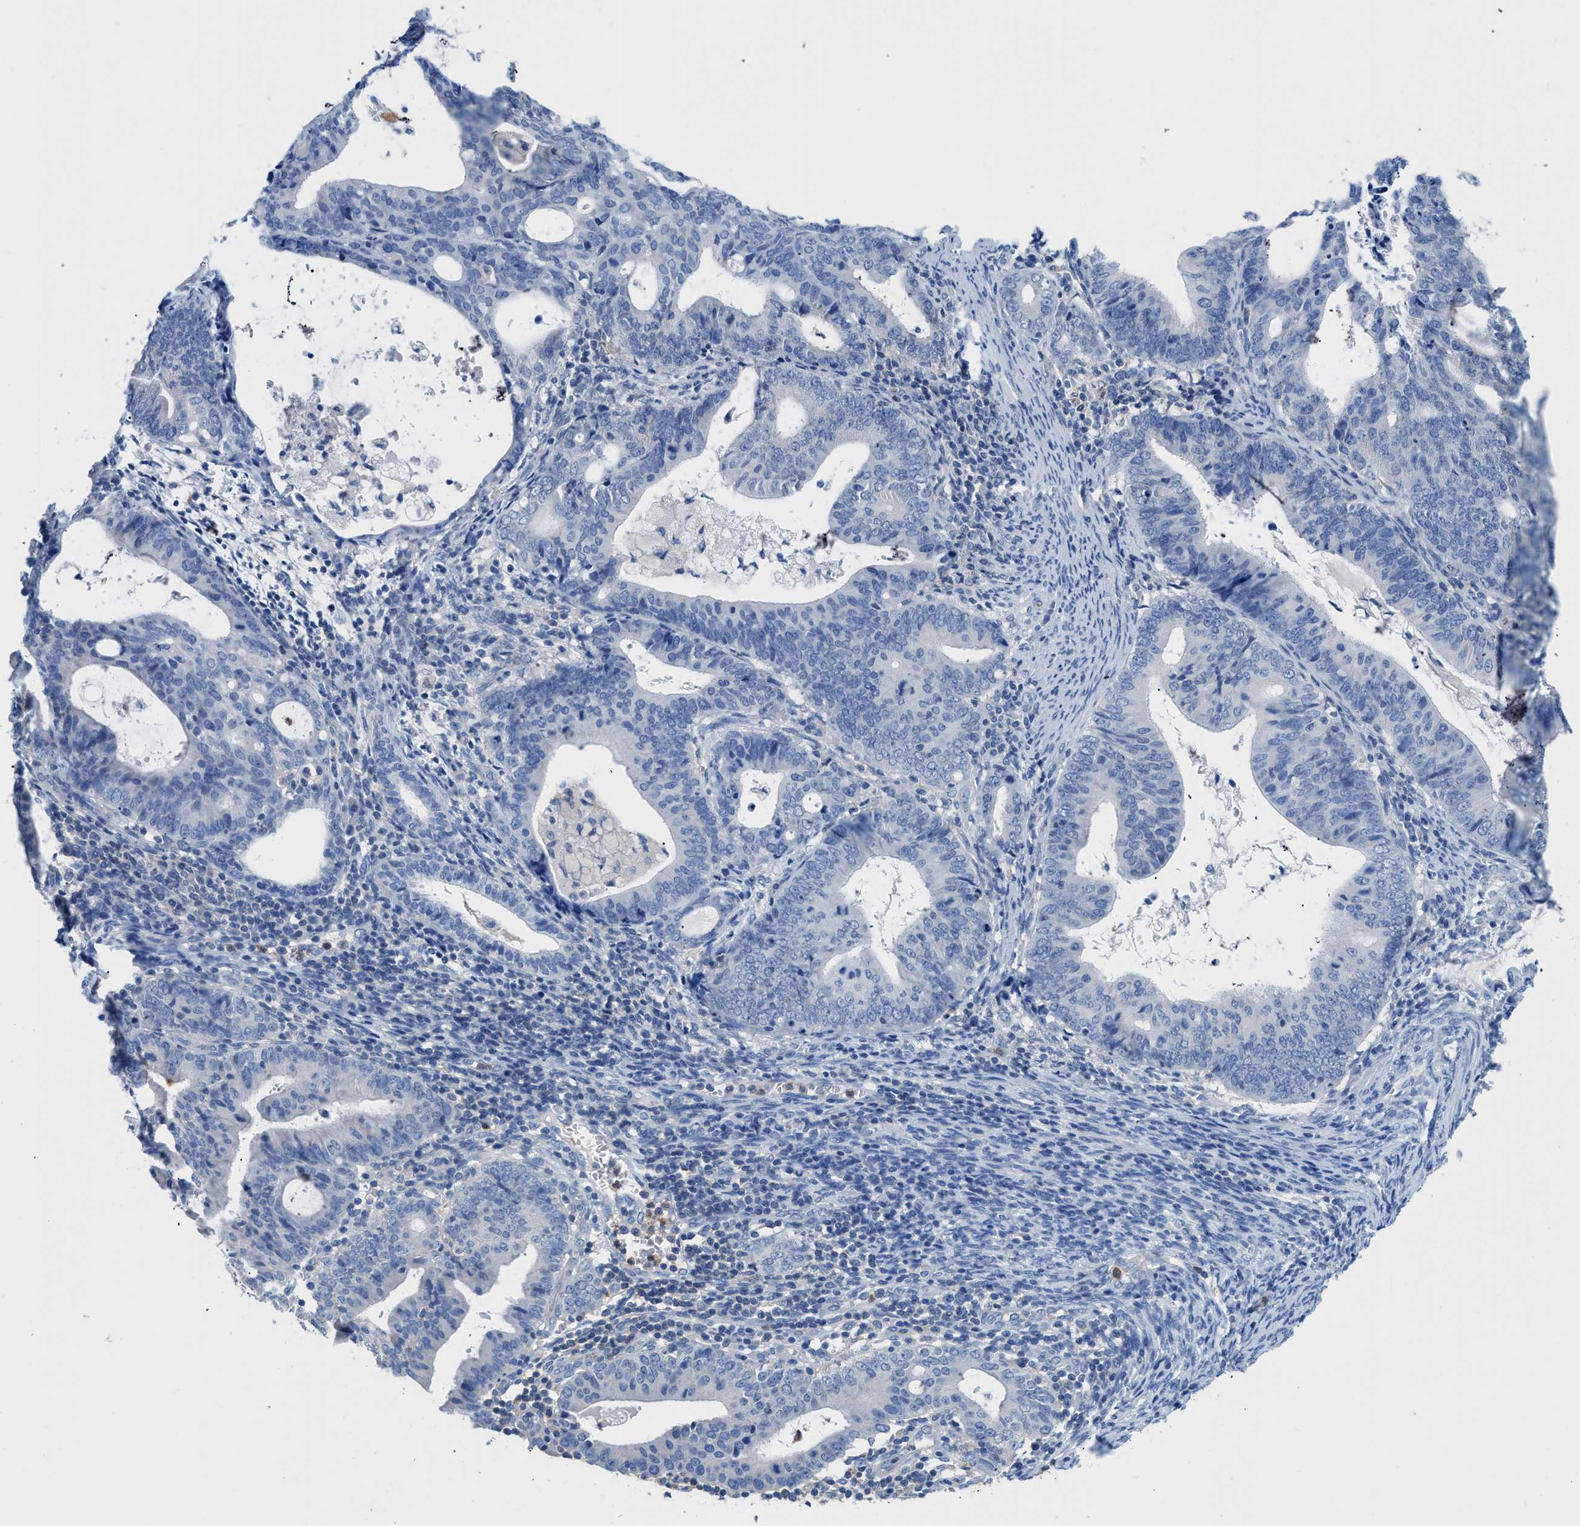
{"staining": {"intensity": "negative", "quantity": "none", "location": "none"}, "tissue": "endometrial cancer", "cell_type": "Tumor cells", "image_type": "cancer", "snomed": [{"axis": "morphology", "description": "Adenocarcinoma, NOS"}, {"axis": "topography", "description": "Uterus"}], "caption": "Immunohistochemistry of human endometrial cancer exhibits no staining in tumor cells.", "gene": "NEB", "patient": {"sex": "female", "age": 83}}